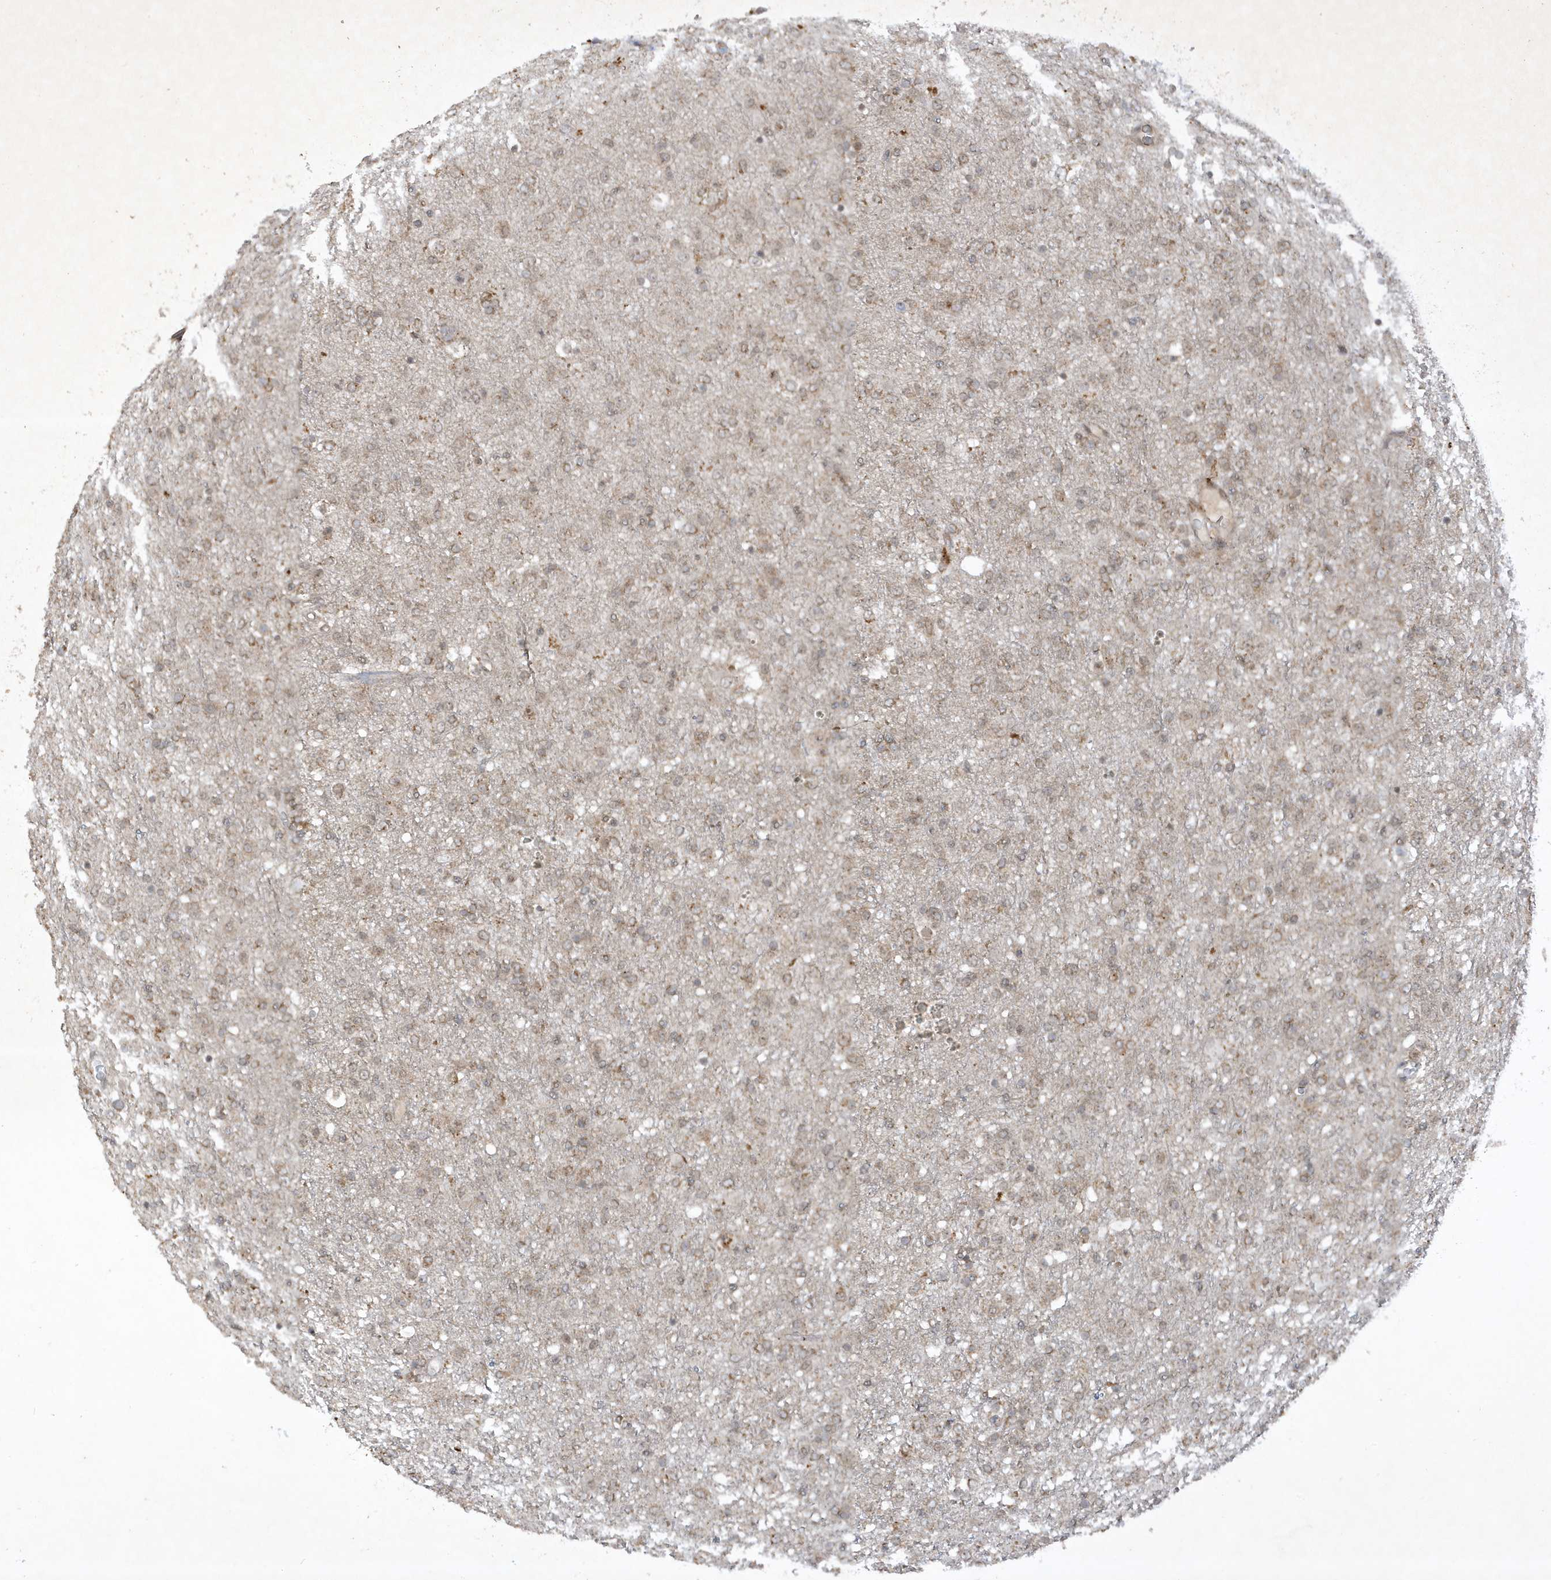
{"staining": {"intensity": "moderate", "quantity": "25%-75%", "location": "cytoplasmic/membranous"}, "tissue": "glioma", "cell_type": "Tumor cells", "image_type": "cancer", "snomed": [{"axis": "morphology", "description": "Glioma, malignant, Low grade"}, {"axis": "topography", "description": "Brain"}], "caption": "Moderate cytoplasmic/membranous expression for a protein is identified in about 25%-75% of tumor cells of glioma using IHC.", "gene": "ZNF213", "patient": {"sex": "male", "age": 65}}